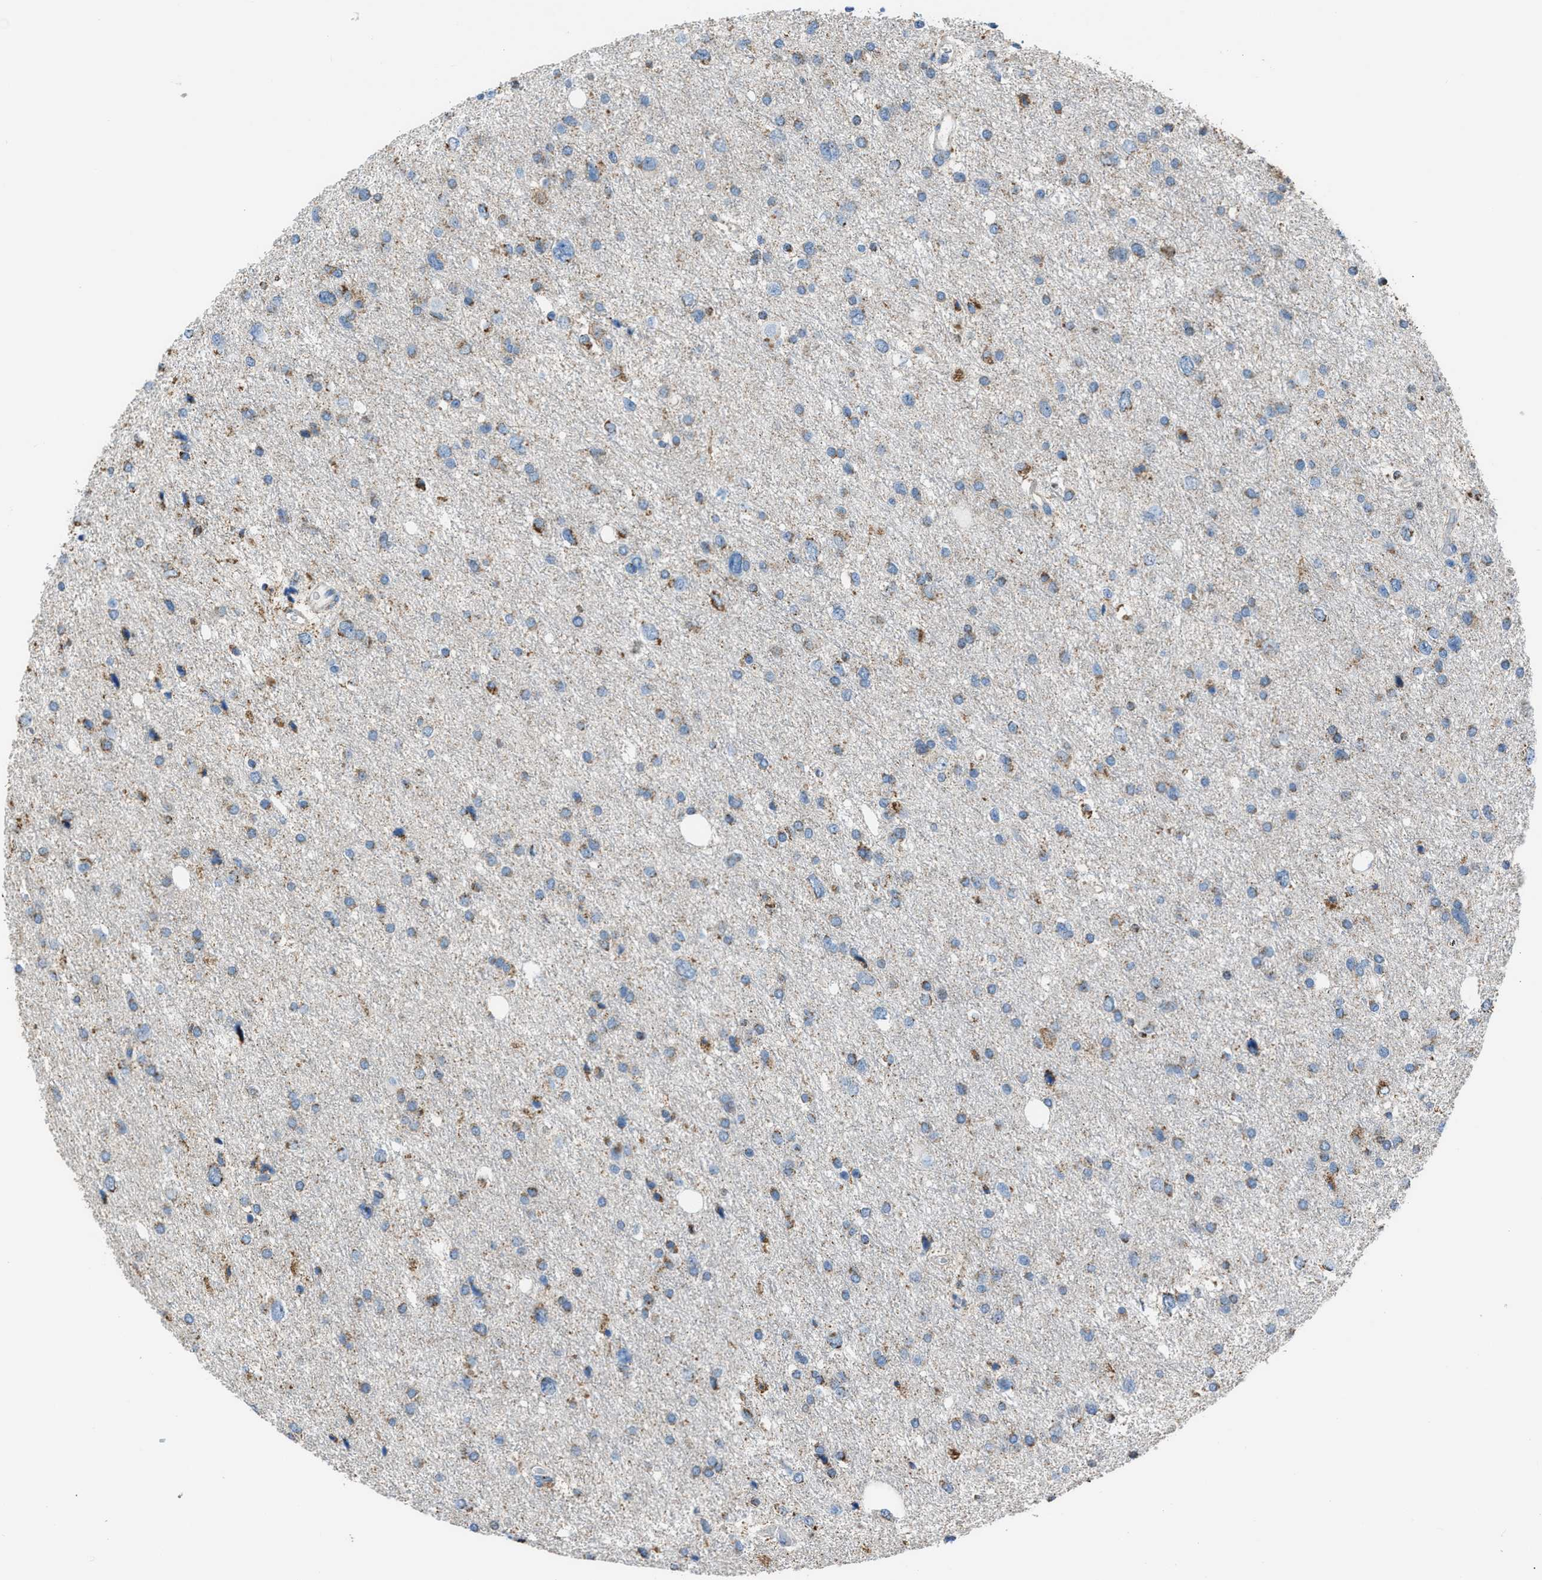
{"staining": {"intensity": "moderate", "quantity": "25%-75%", "location": "cytoplasmic/membranous"}, "tissue": "glioma", "cell_type": "Tumor cells", "image_type": "cancer", "snomed": [{"axis": "morphology", "description": "Glioma, malignant, Low grade"}, {"axis": "topography", "description": "Brain"}], "caption": "Glioma stained with a brown dye exhibits moderate cytoplasmic/membranous positive positivity in approximately 25%-75% of tumor cells.", "gene": "SMIM20", "patient": {"sex": "female", "age": 37}}